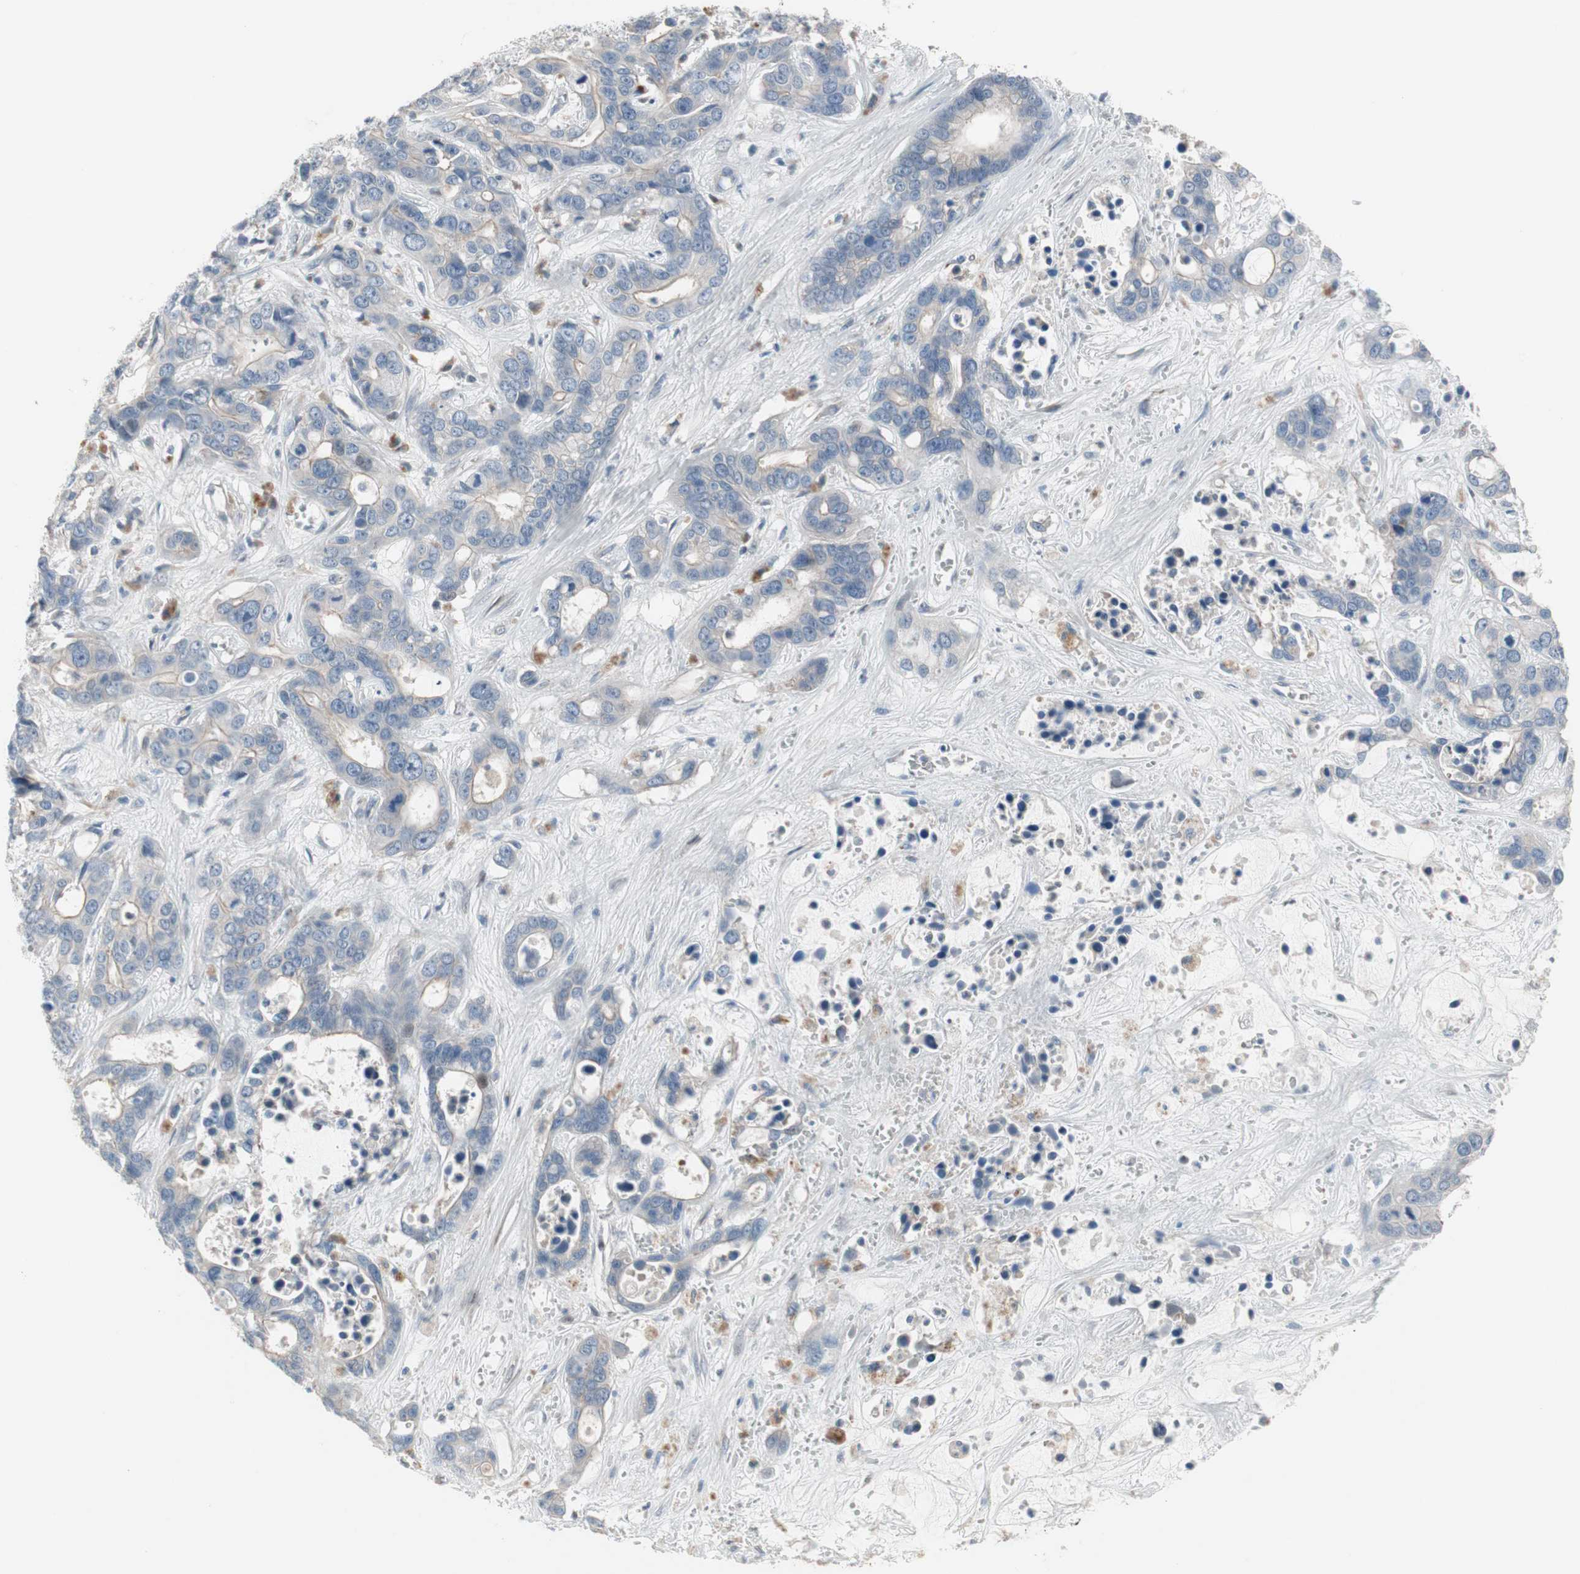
{"staining": {"intensity": "weak", "quantity": "<25%", "location": "cytoplasmic/membranous"}, "tissue": "liver cancer", "cell_type": "Tumor cells", "image_type": "cancer", "snomed": [{"axis": "morphology", "description": "Cholangiocarcinoma"}, {"axis": "topography", "description": "Liver"}], "caption": "DAB (3,3'-diaminobenzidine) immunohistochemical staining of liver cholangiocarcinoma displays no significant positivity in tumor cells. (Stains: DAB immunohistochemistry (IHC) with hematoxylin counter stain, Microscopy: brightfield microscopy at high magnification).", "gene": "CAND2", "patient": {"sex": "female", "age": 65}}